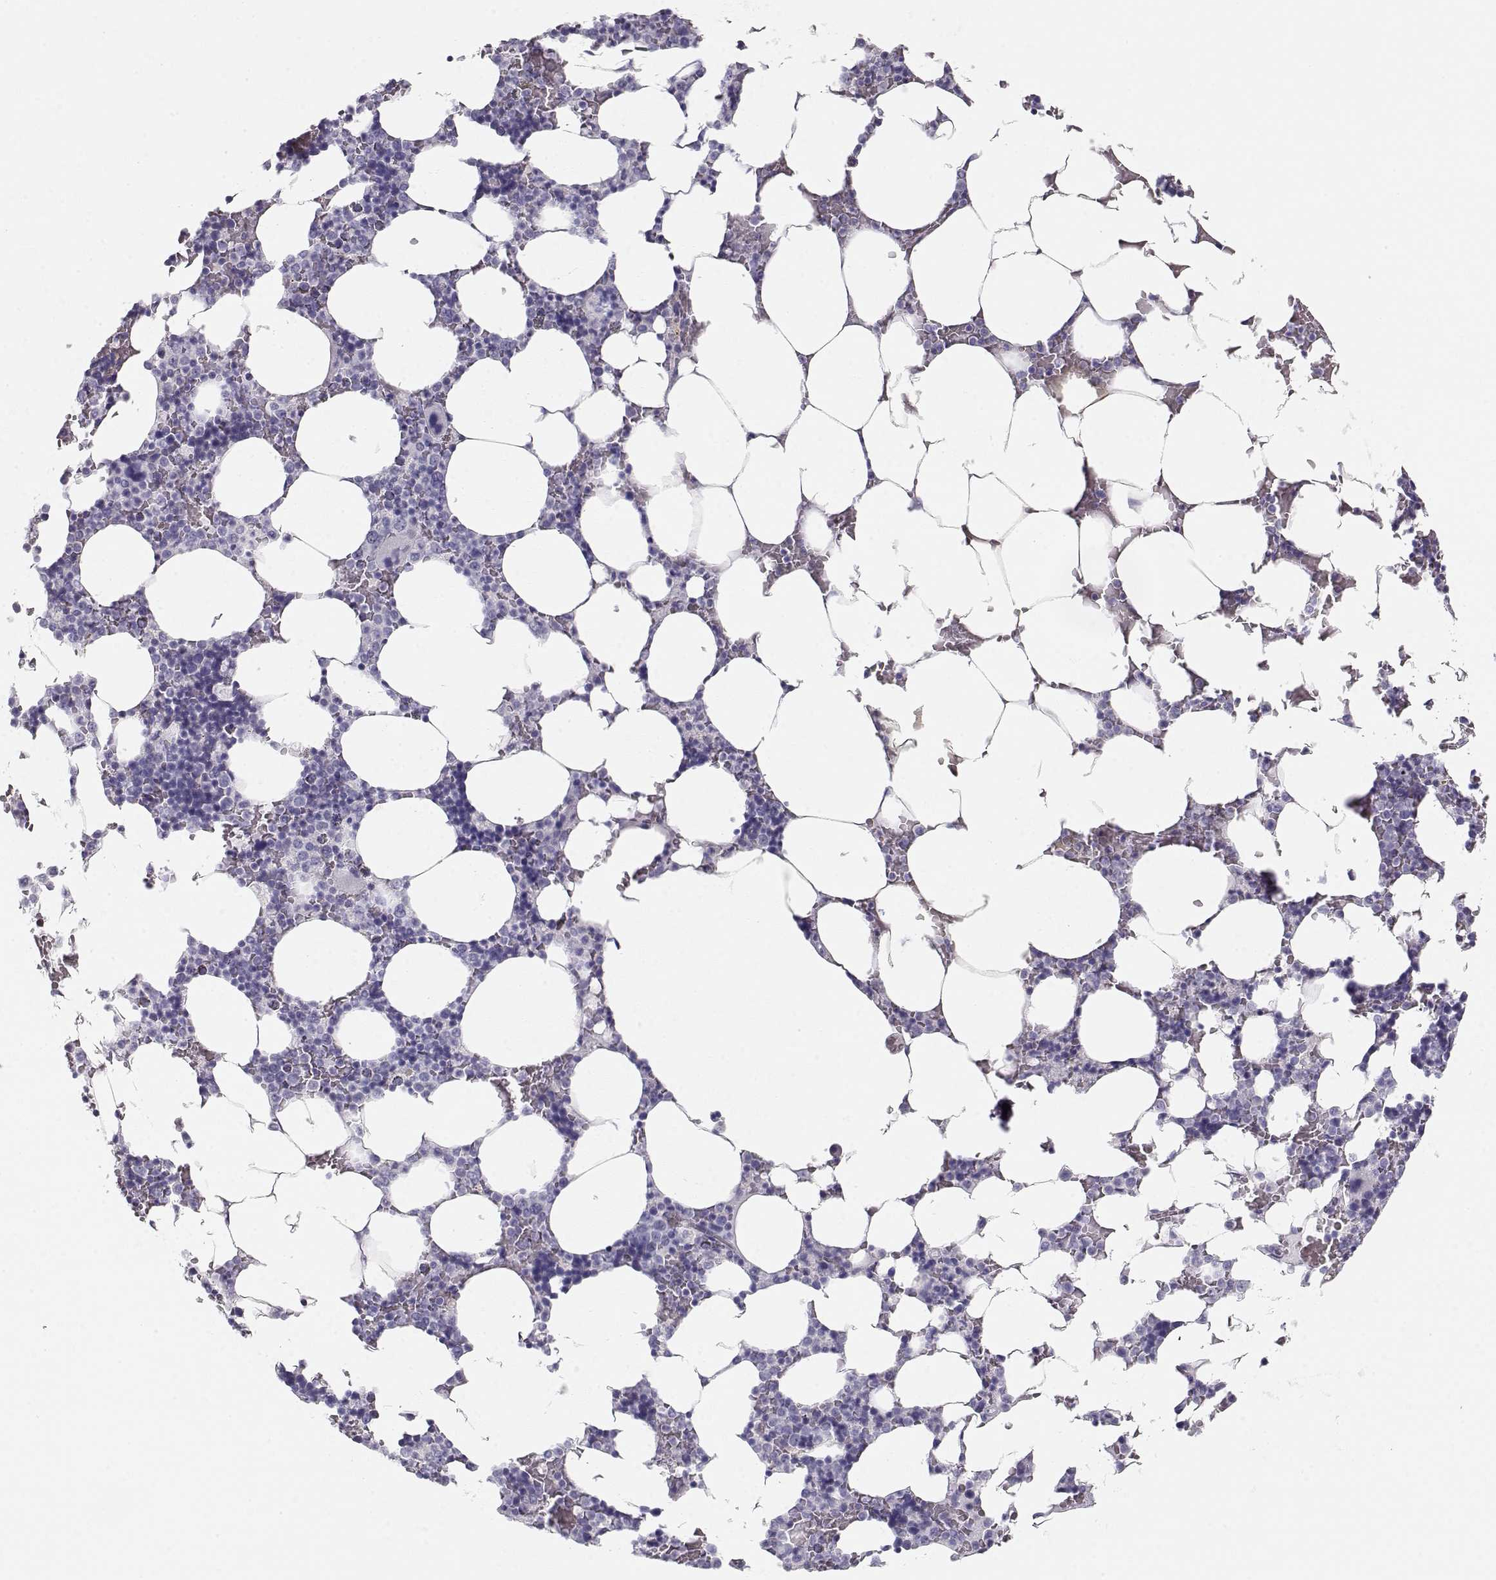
{"staining": {"intensity": "negative", "quantity": "none", "location": "none"}, "tissue": "bone marrow", "cell_type": "Hematopoietic cells", "image_type": "normal", "snomed": [{"axis": "morphology", "description": "Normal tissue, NOS"}, {"axis": "topography", "description": "Bone marrow"}], "caption": "Immunohistochemistry image of unremarkable bone marrow: human bone marrow stained with DAB exhibits no significant protein staining in hematopoietic cells.", "gene": "MAGEC1", "patient": {"sex": "male", "age": 51}}